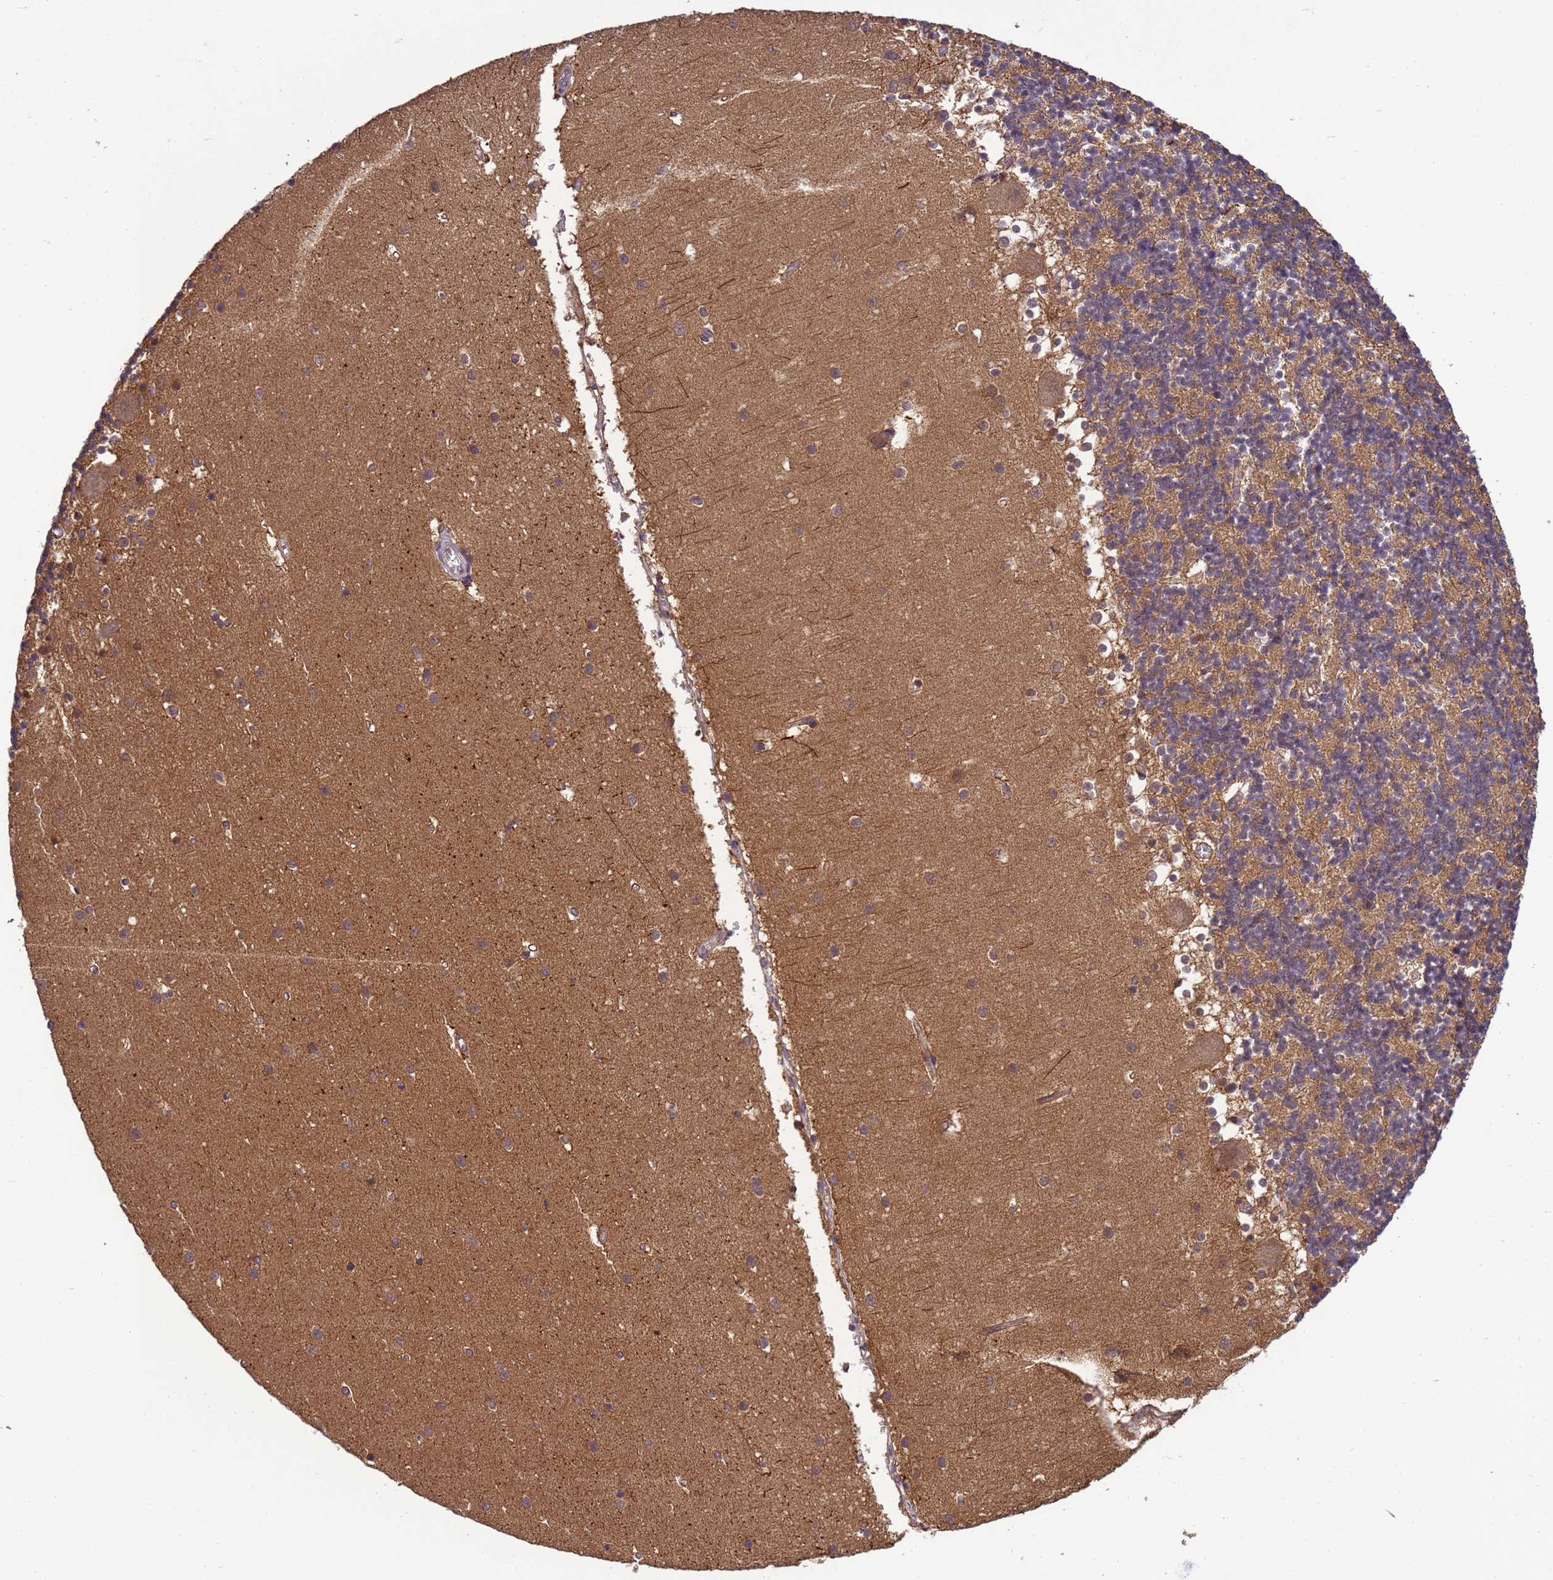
{"staining": {"intensity": "moderate", "quantity": ">75%", "location": "cytoplasmic/membranous"}, "tissue": "cerebellum", "cell_type": "Cells in granular layer", "image_type": "normal", "snomed": [{"axis": "morphology", "description": "Normal tissue, NOS"}, {"axis": "topography", "description": "Cerebellum"}], "caption": "This image reveals immunohistochemistry staining of unremarkable cerebellum, with medium moderate cytoplasmic/membranous staining in about >75% of cells in granular layer.", "gene": "NPEPPS", "patient": {"sex": "male", "age": 54}}